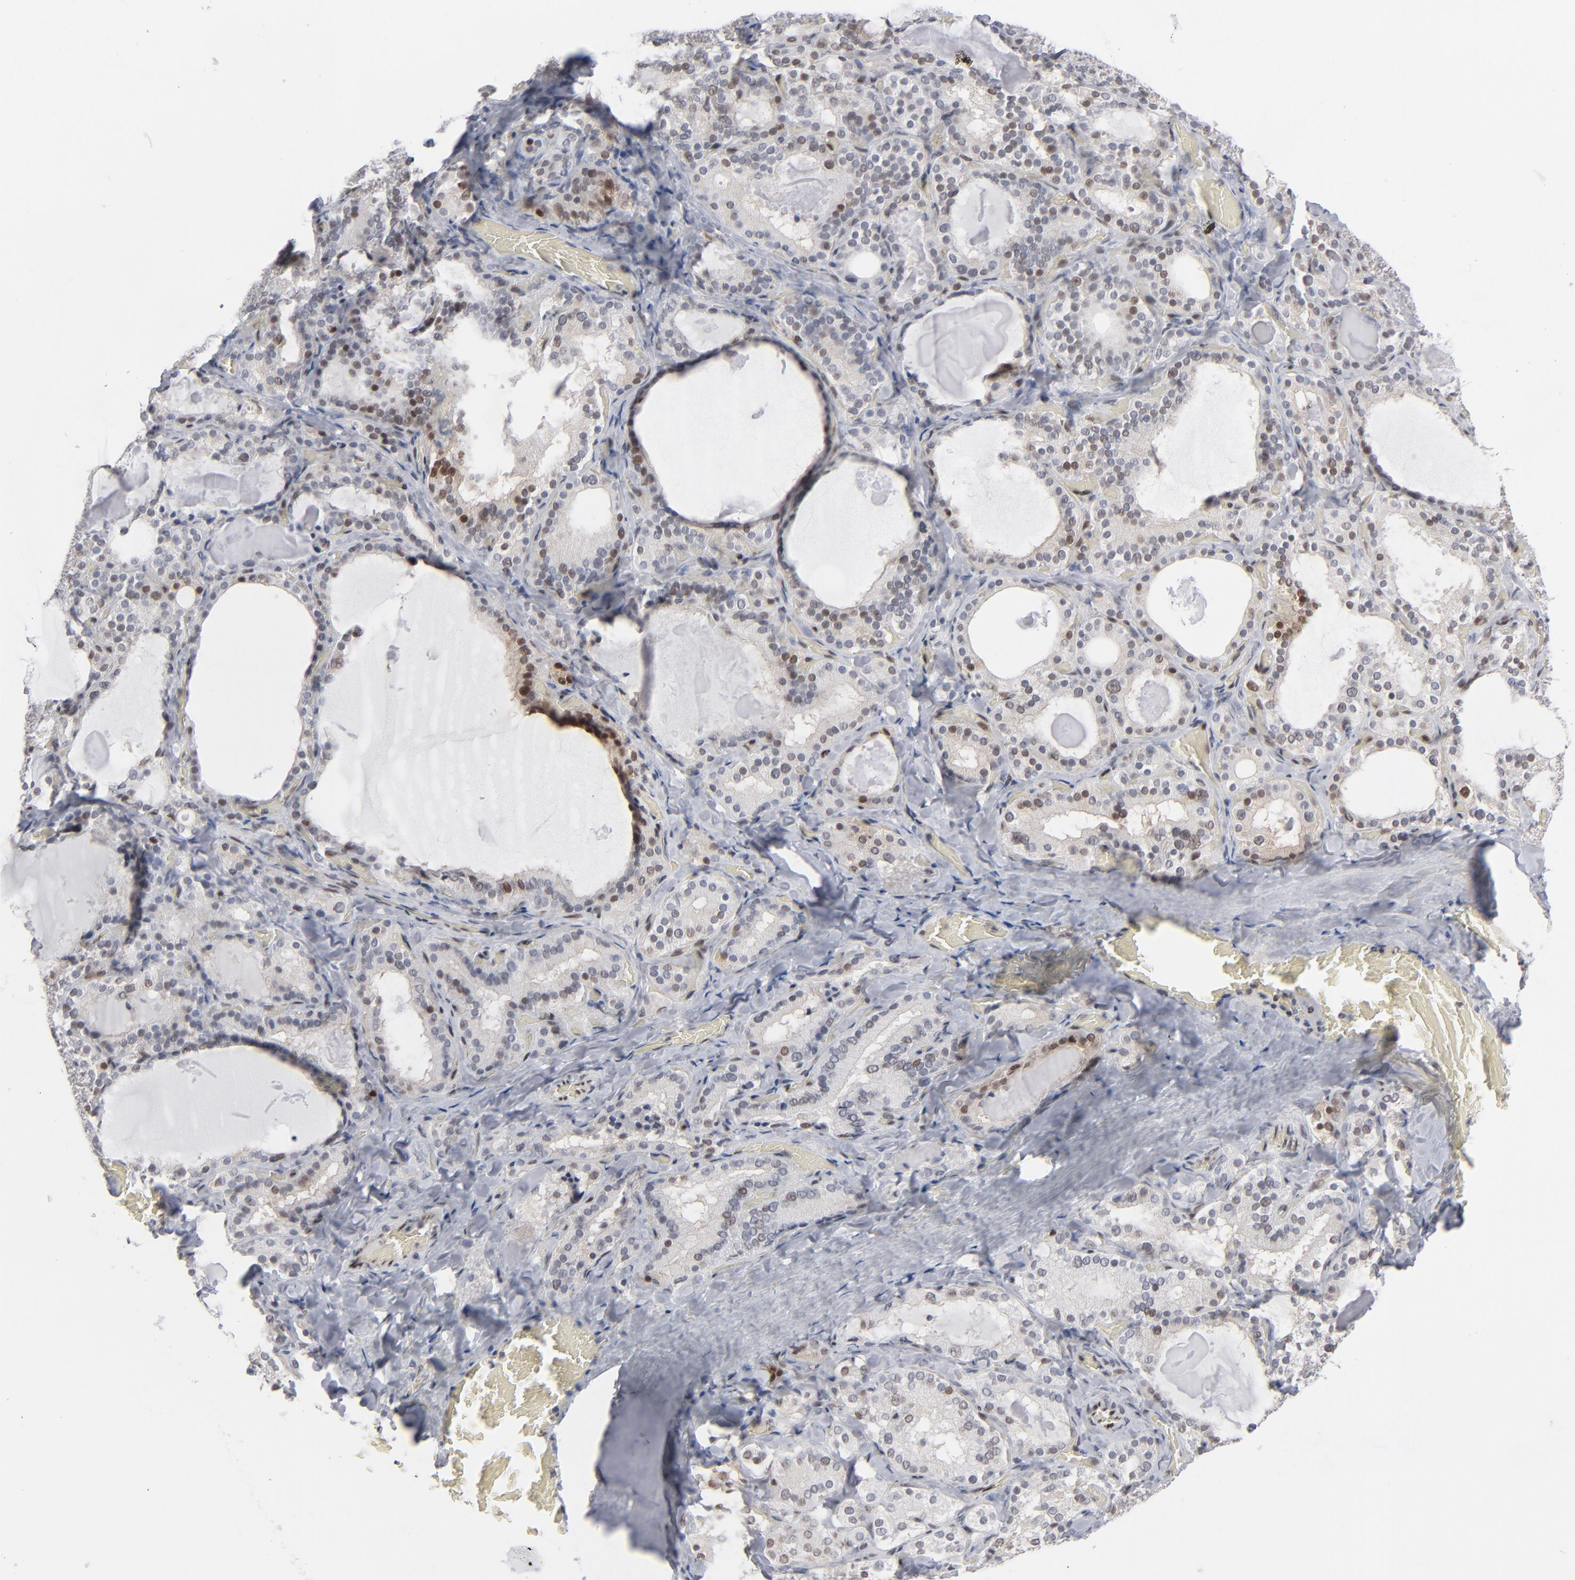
{"staining": {"intensity": "strong", "quantity": "<25%", "location": "nuclear"}, "tissue": "thyroid gland", "cell_type": "Glandular cells", "image_type": "normal", "snomed": [{"axis": "morphology", "description": "Normal tissue, NOS"}, {"axis": "topography", "description": "Thyroid gland"}], "caption": "This micrograph demonstrates unremarkable thyroid gland stained with immunohistochemistry (IHC) to label a protein in brown. The nuclear of glandular cells show strong positivity for the protein. Nuclei are counter-stained blue.", "gene": "IRF9", "patient": {"sex": "female", "age": 33}}